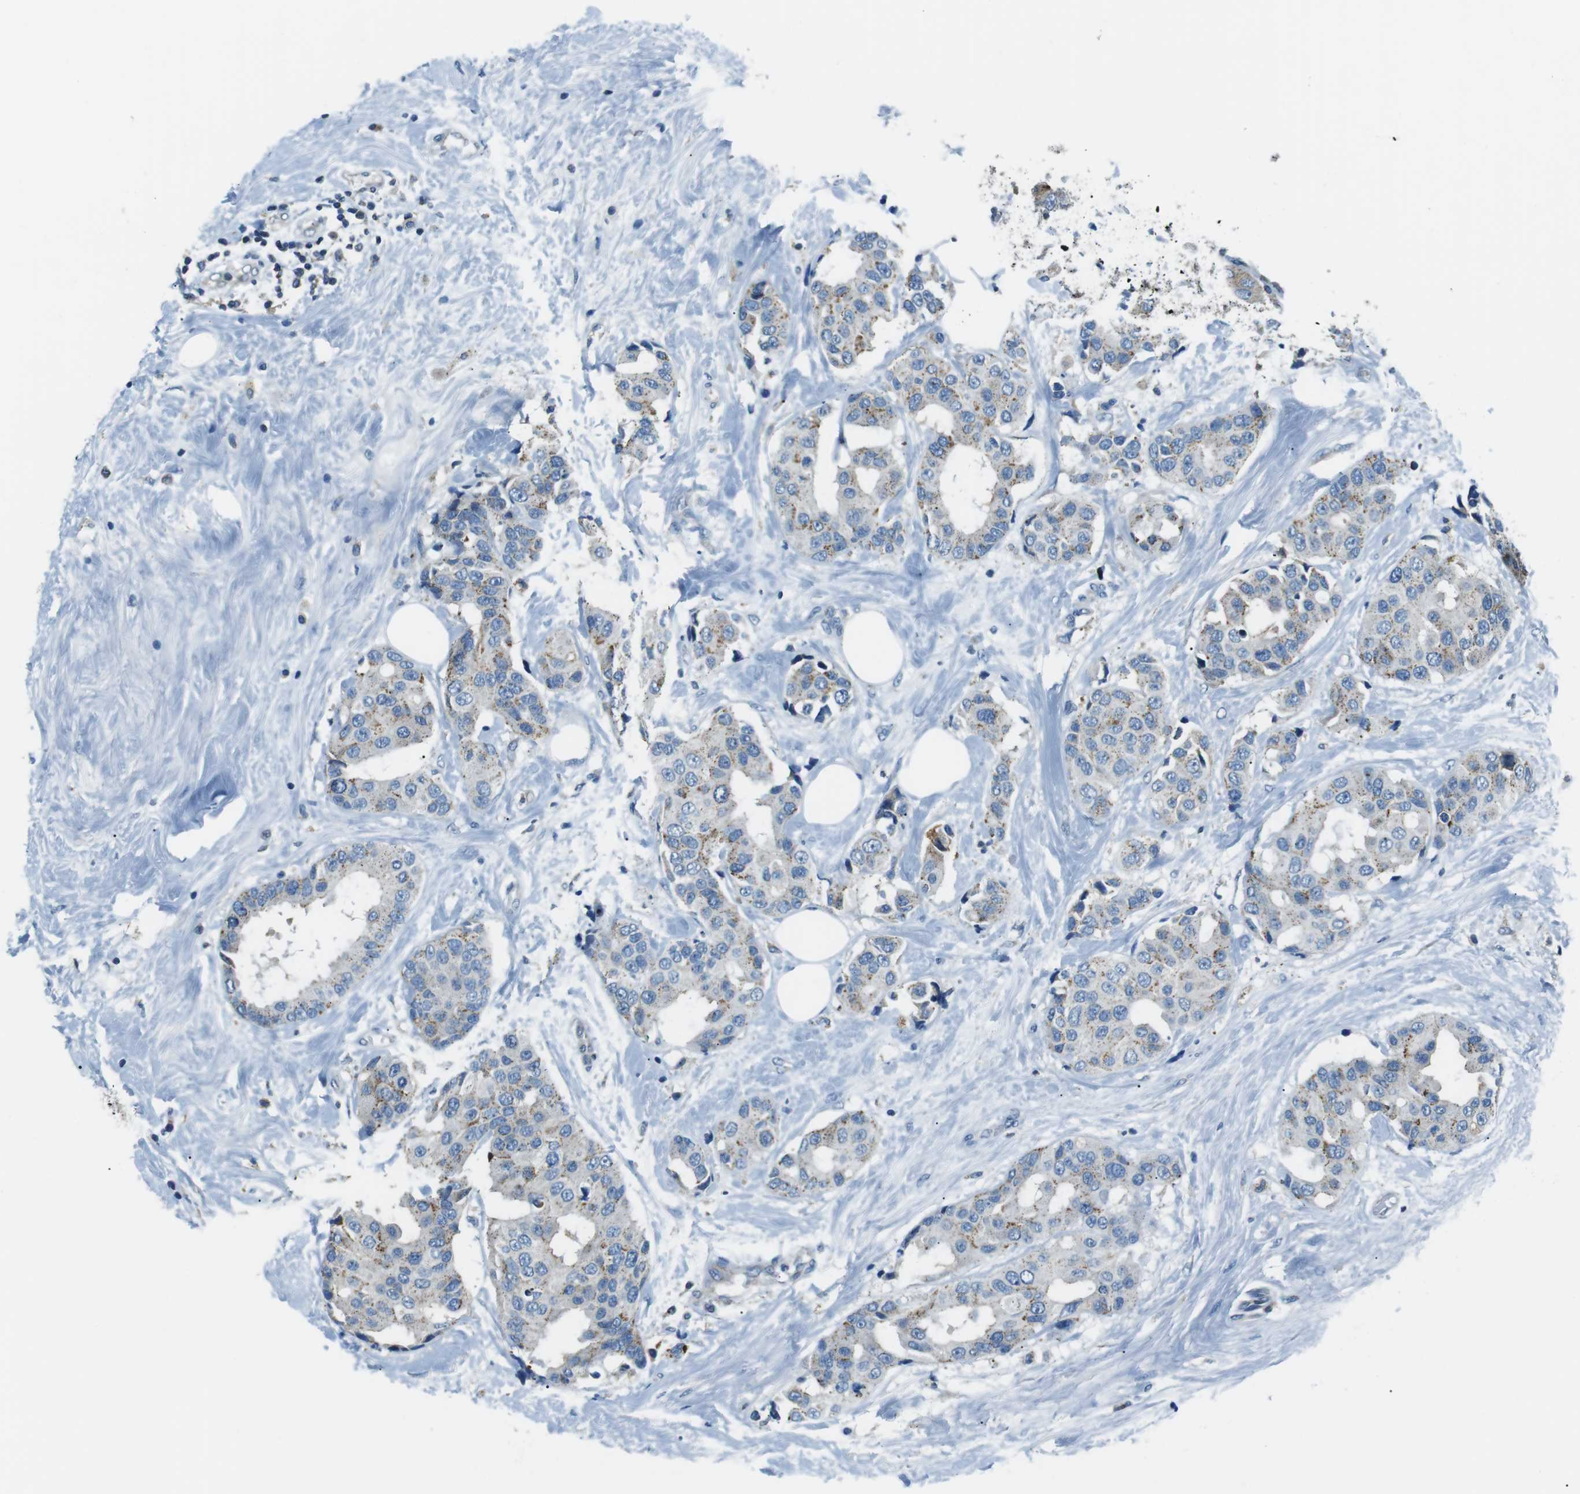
{"staining": {"intensity": "weak", "quantity": ">75%", "location": "cytoplasmic/membranous"}, "tissue": "breast cancer", "cell_type": "Tumor cells", "image_type": "cancer", "snomed": [{"axis": "morphology", "description": "Normal tissue, NOS"}, {"axis": "morphology", "description": "Duct carcinoma"}, {"axis": "topography", "description": "Breast"}], "caption": "Tumor cells demonstrate low levels of weak cytoplasmic/membranous staining in approximately >75% of cells in human breast cancer (infiltrating ductal carcinoma). (DAB = brown stain, brightfield microscopy at high magnification).", "gene": "FAM3B", "patient": {"sex": "female", "age": 39}}